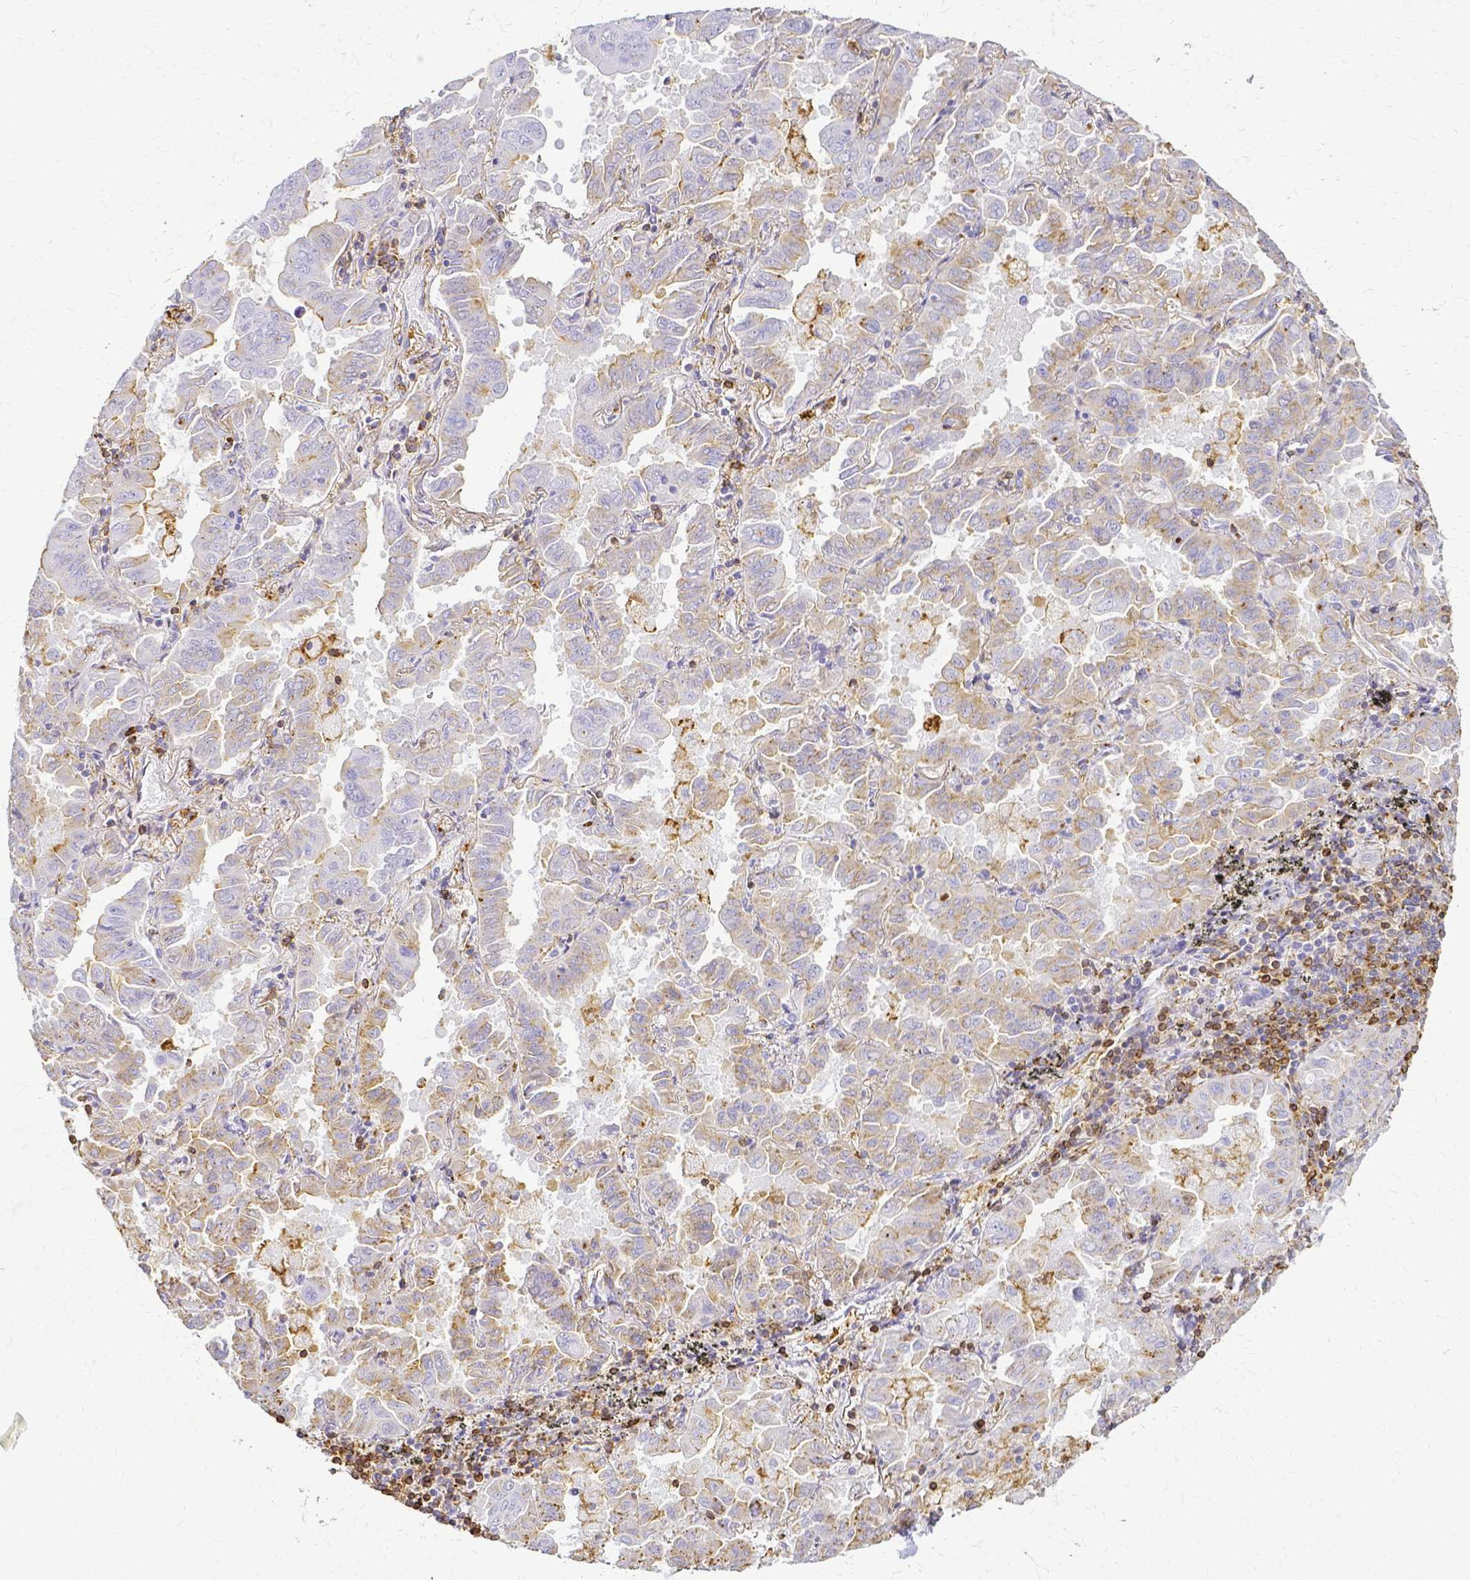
{"staining": {"intensity": "weak", "quantity": "25%-75%", "location": "cytoplasmic/membranous"}, "tissue": "lung cancer", "cell_type": "Tumor cells", "image_type": "cancer", "snomed": [{"axis": "morphology", "description": "Adenocarcinoma, NOS"}, {"axis": "topography", "description": "Lung"}], "caption": "A brown stain labels weak cytoplasmic/membranous expression of a protein in lung cancer (adenocarcinoma) tumor cells. (Stains: DAB (3,3'-diaminobenzidine) in brown, nuclei in blue, Microscopy: brightfield microscopy at high magnification).", "gene": "HSPA12A", "patient": {"sex": "male", "age": 64}}